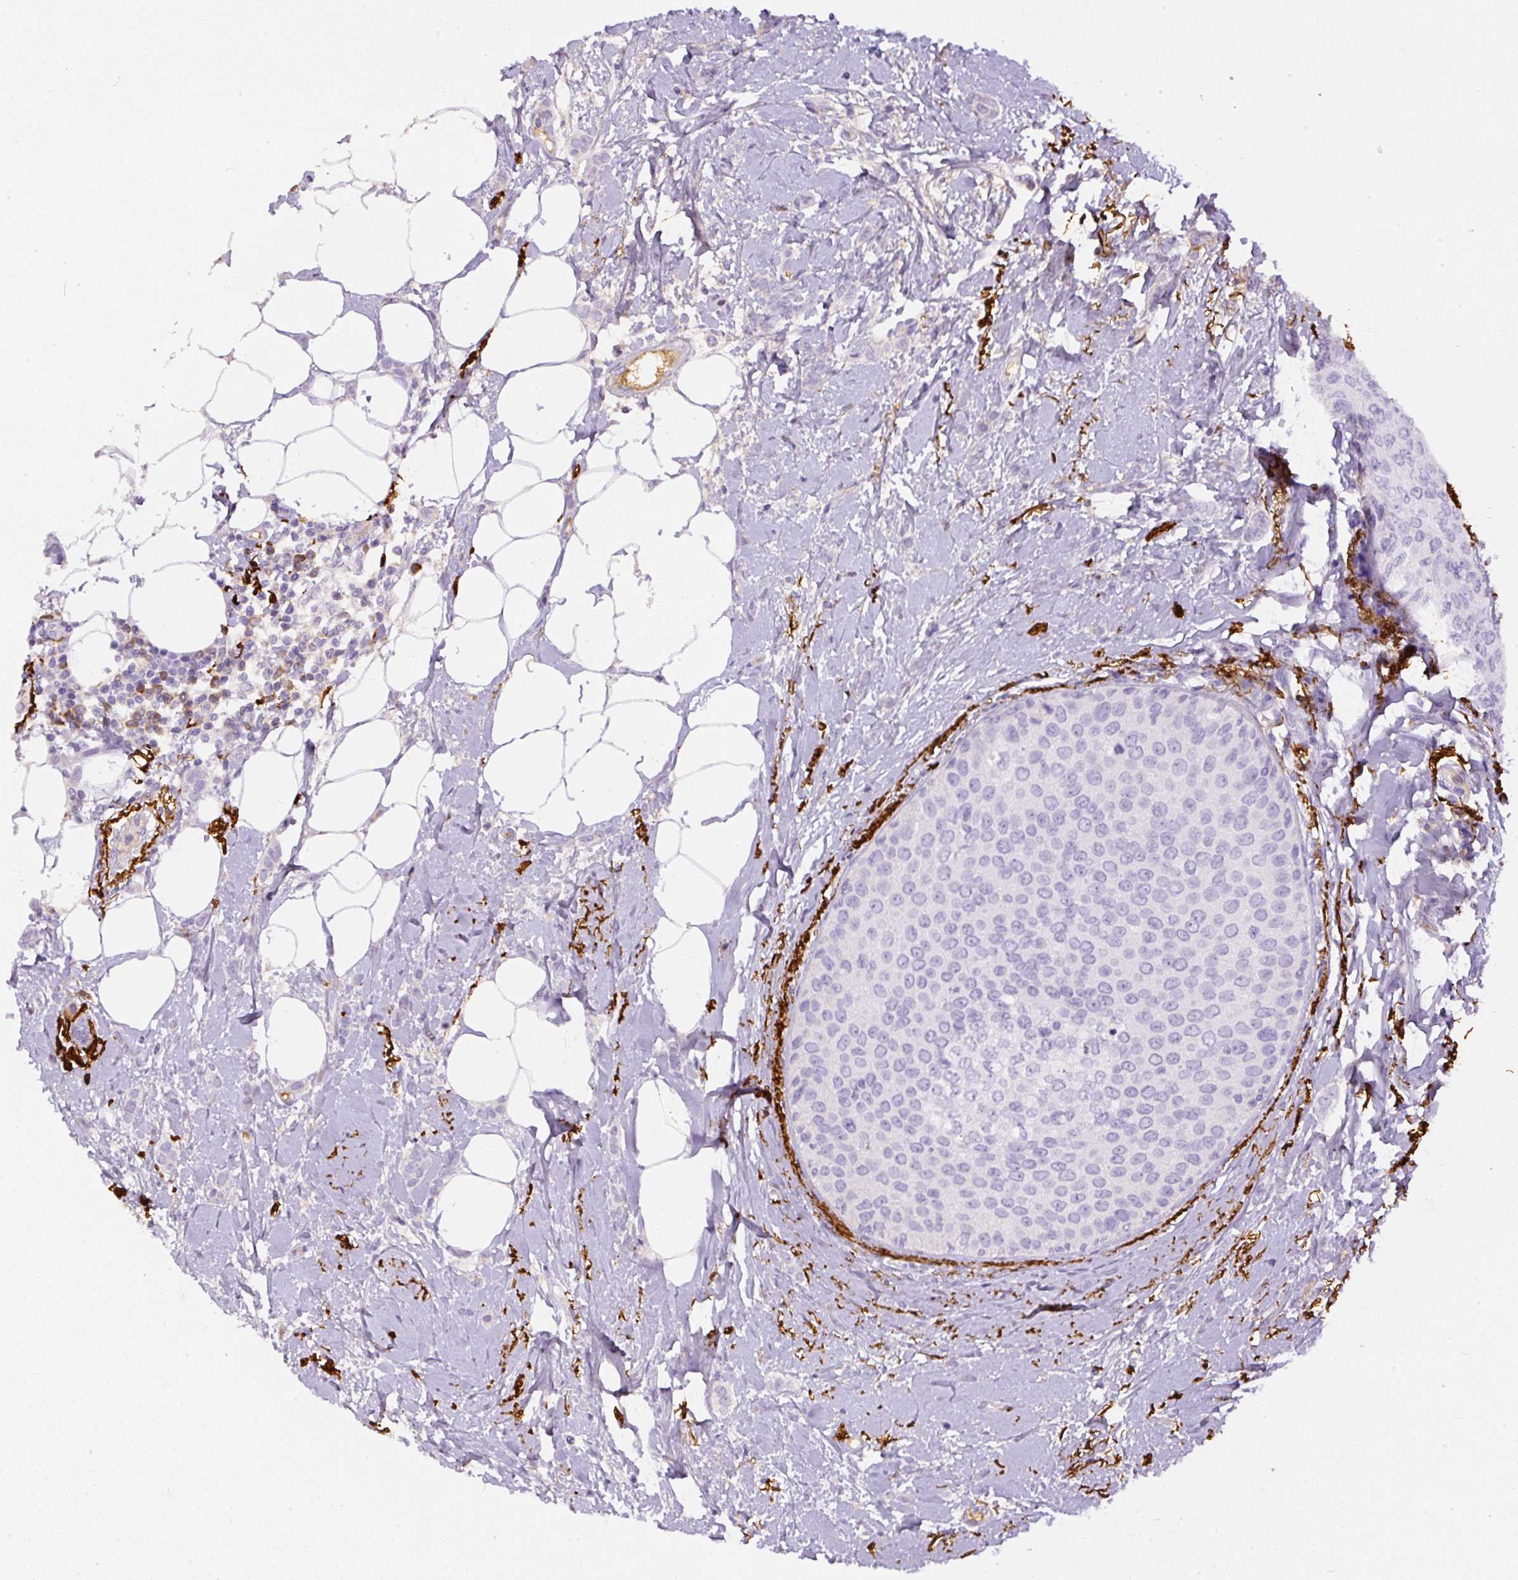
{"staining": {"intensity": "negative", "quantity": "none", "location": "none"}, "tissue": "breast cancer", "cell_type": "Tumor cells", "image_type": "cancer", "snomed": [{"axis": "morphology", "description": "Duct carcinoma"}, {"axis": "topography", "description": "Breast"}], "caption": "Tumor cells are negative for protein expression in human breast intraductal carcinoma.", "gene": "APCS", "patient": {"sex": "female", "age": 72}}